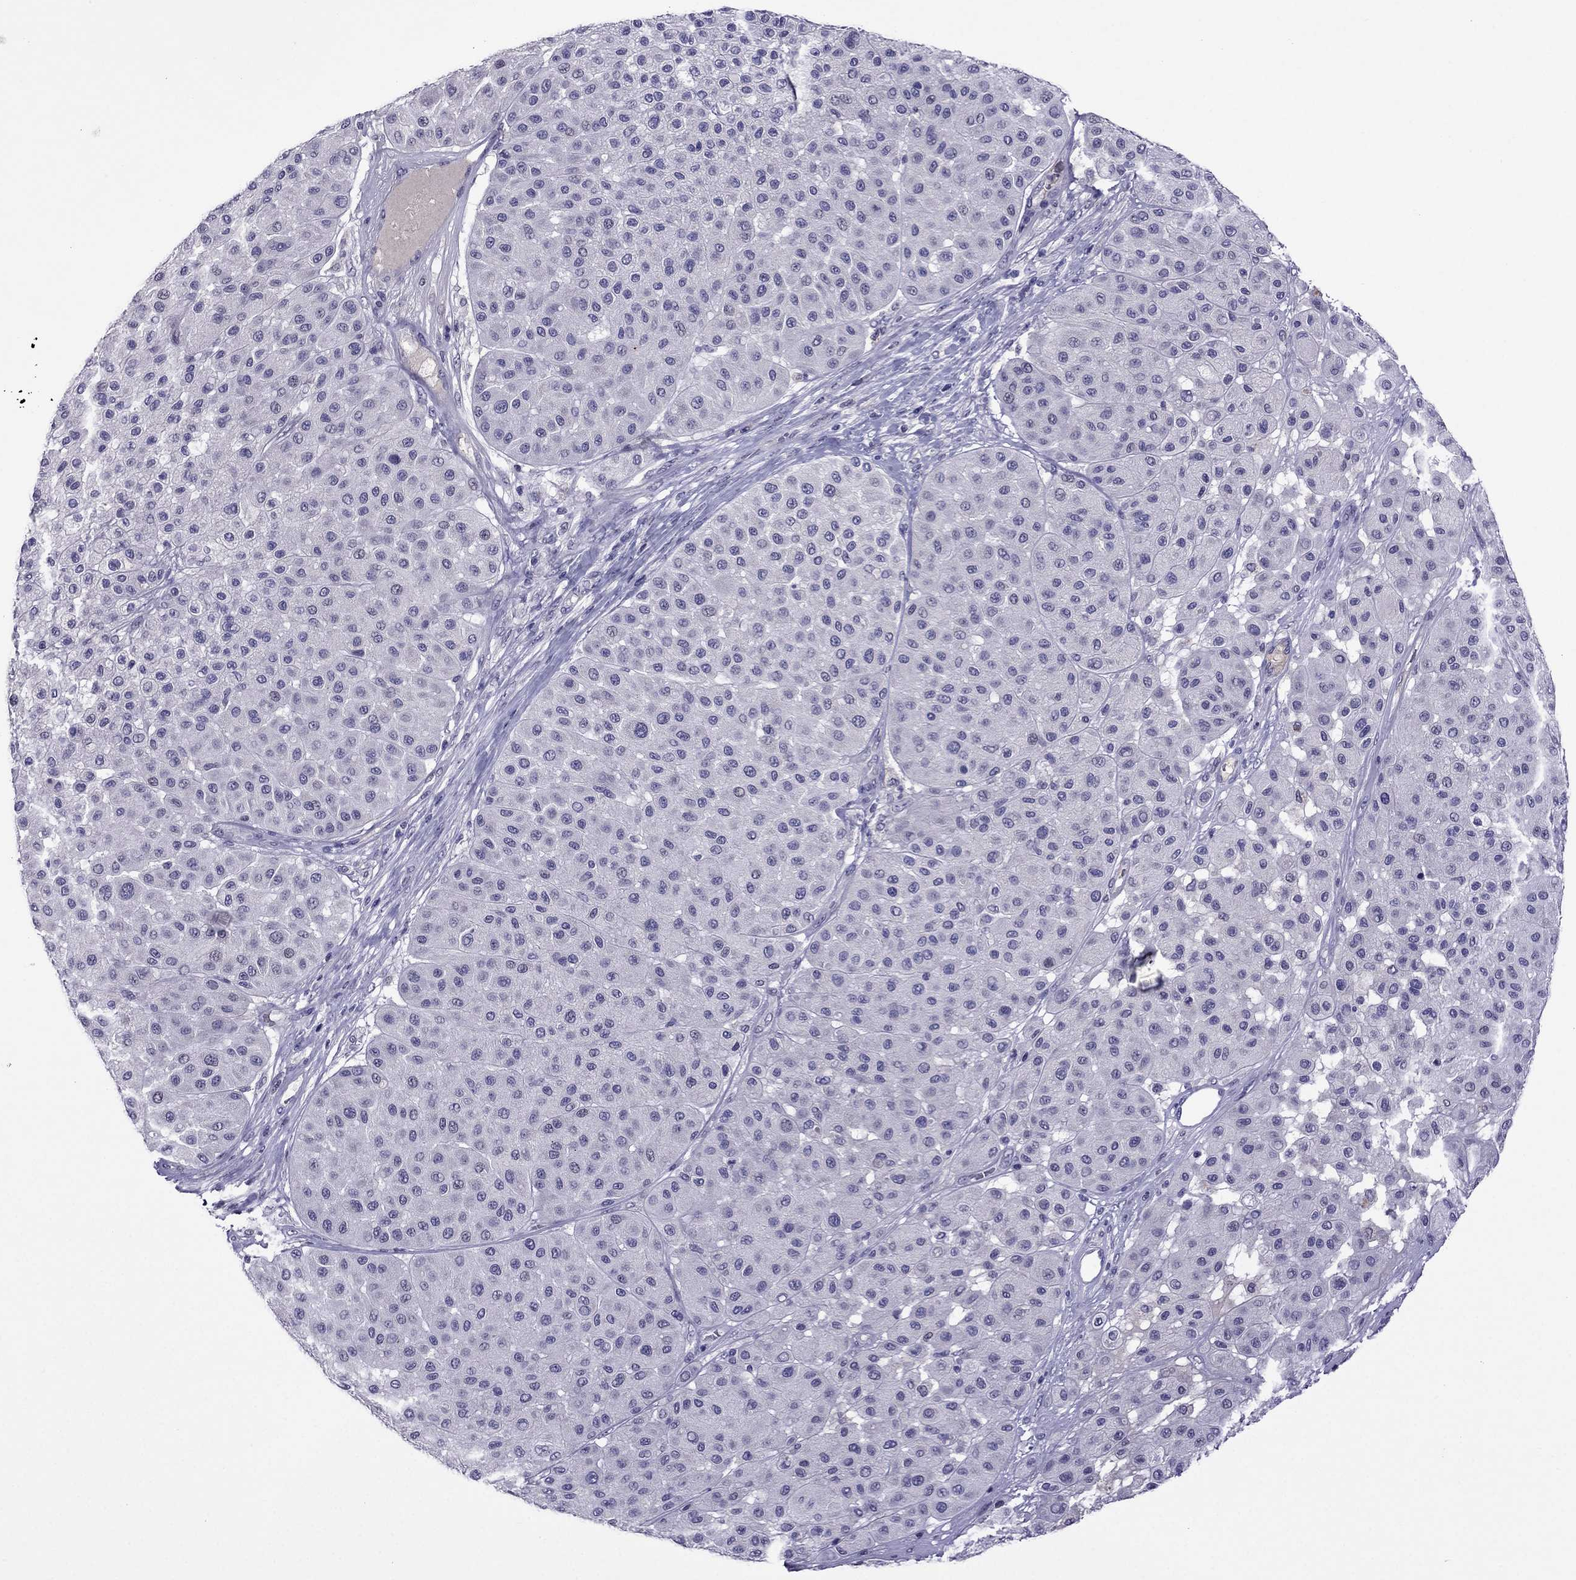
{"staining": {"intensity": "negative", "quantity": "none", "location": "none"}, "tissue": "melanoma", "cell_type": "Tumor cells", "image_type": "cancer", "snomed": [{"axis": "morphology", "description": "Malignant melanoma, Metastatic site"}, {"axis": "topography", "description": "Smooth muscle"}], "caption": "IHC of melanoma demonstrates no expression in tumor cells. (Brightfield microscopy of DAB IHC at high magnification).", "gene": "SPTBN4", "patient": {"sex": "male", "age": 41}}